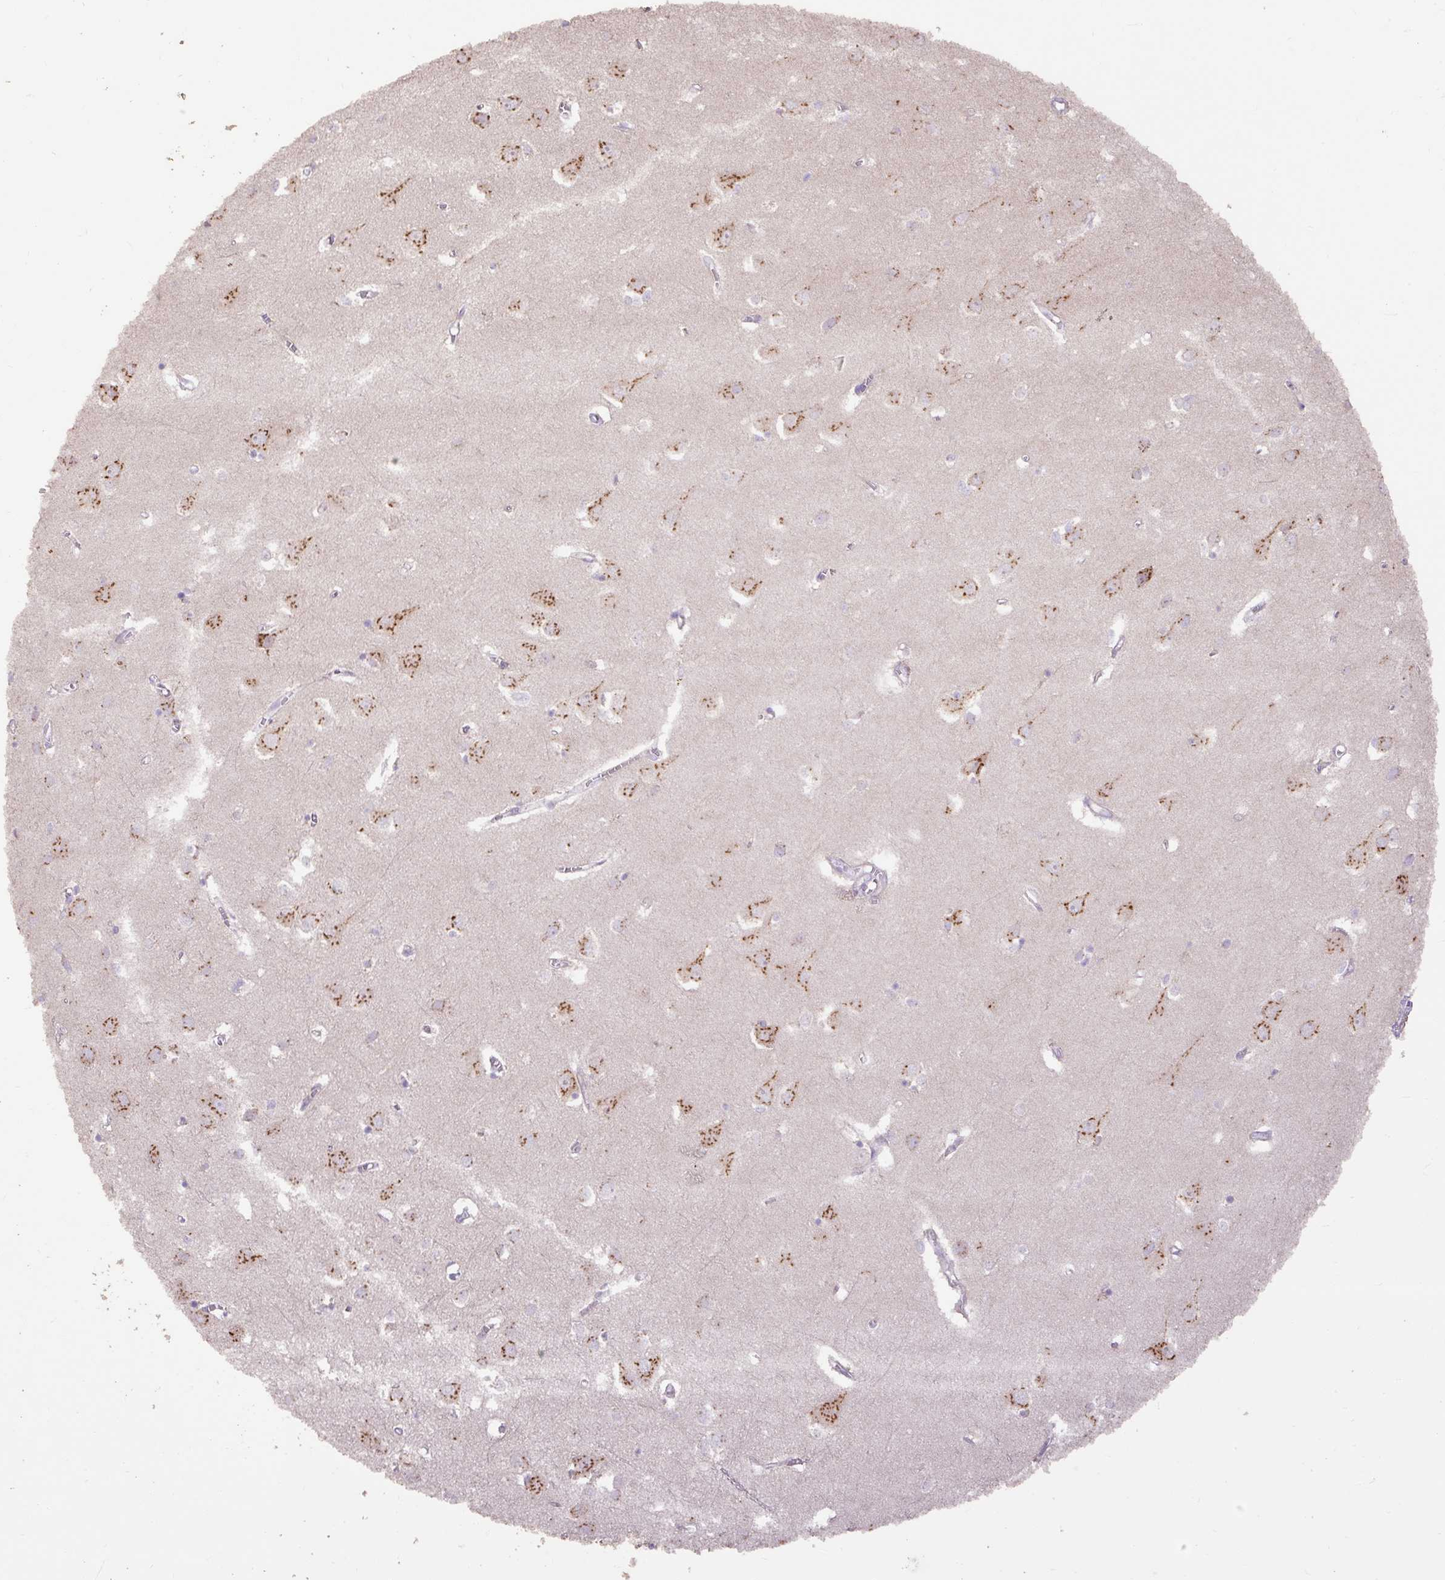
{"staining": {"intensity": "negative", "quantity": "none", "location": "none"}, "tissue": "cerebral cortex", "cell_type": "Endothelial cells", "image_type": "normal", "snomed": [{"axis": "morphology", "description": "Normal tissue, NOS"}, {"axis": "topography", "description": "Cerebral cortex"}], "caption": "Human cerebral cortex stained for a protein using immunohistochemistry (IHC) displays no staining in endothelial cells.", "gene": "ABR", "patient": {"sex": "male", "age": 70}}